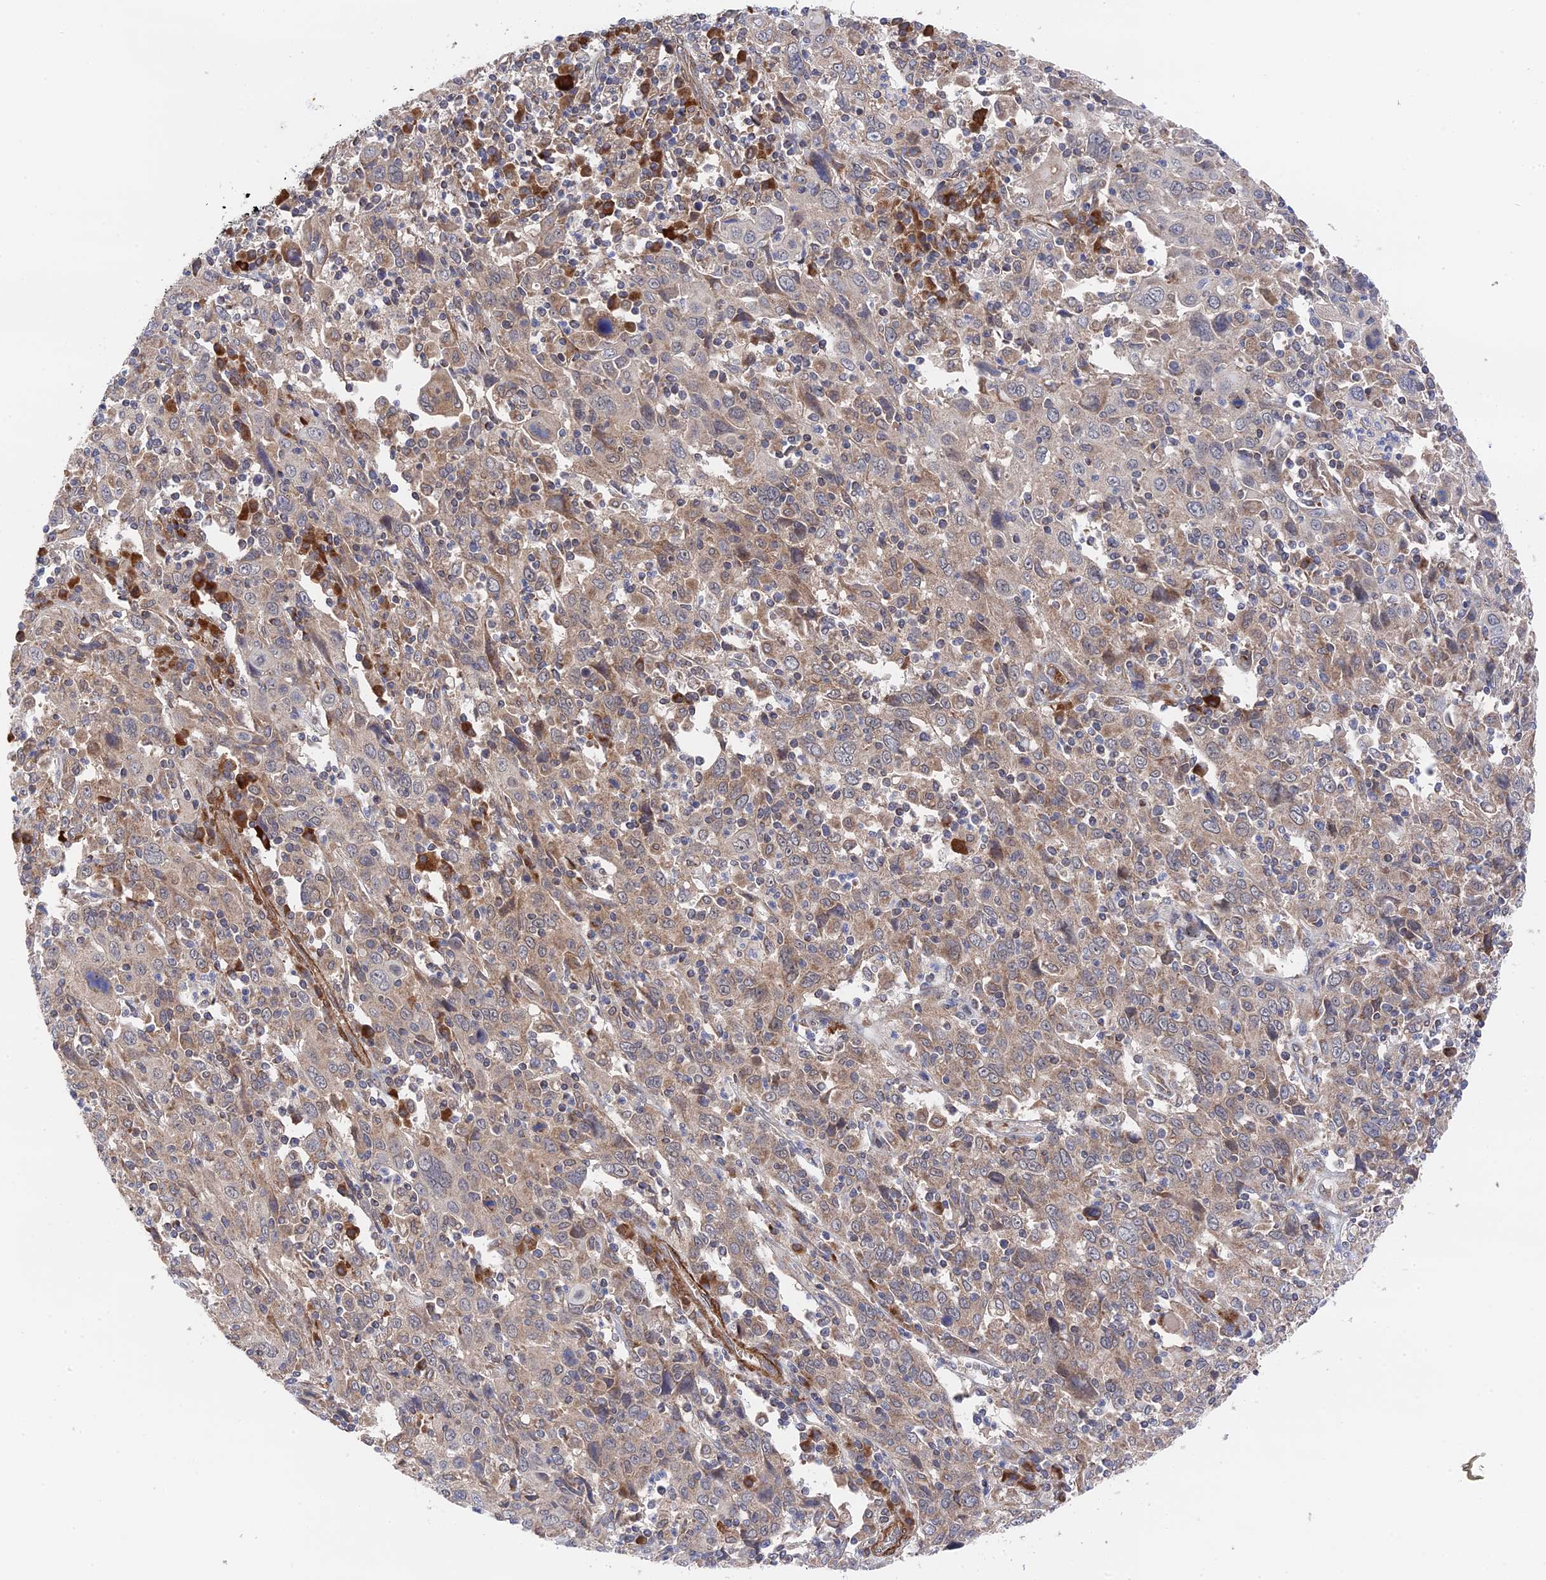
{"staining": {"intensity": "weak", "quantity": "25%-75%", "location": "cytoplasmic/membranous"}, "tissue": "cervical cancer", "cell_type": "Tumor cells", "image_type": "cancer", "snomed": [{"axis": "morphology", "description": "Squamous cell carcinoma, NOS"}, {"axis": "topography", "description": "Cervix"}], "caption": "Immunohistochemical staining of cervical cancer reveals low levels of weak cytoplasmic/membranous protein positivity in approximately 25%-75% of tumor cells. The staining was performed using DAB (3,3'-diaminobenzidine) to visualize the protein expression in brown, while the nuclei were stained in blue with hematoxylin (Magnification: 20x).", "gene": "ZNF320", "patient": {"sex": "female", "age": 46}}